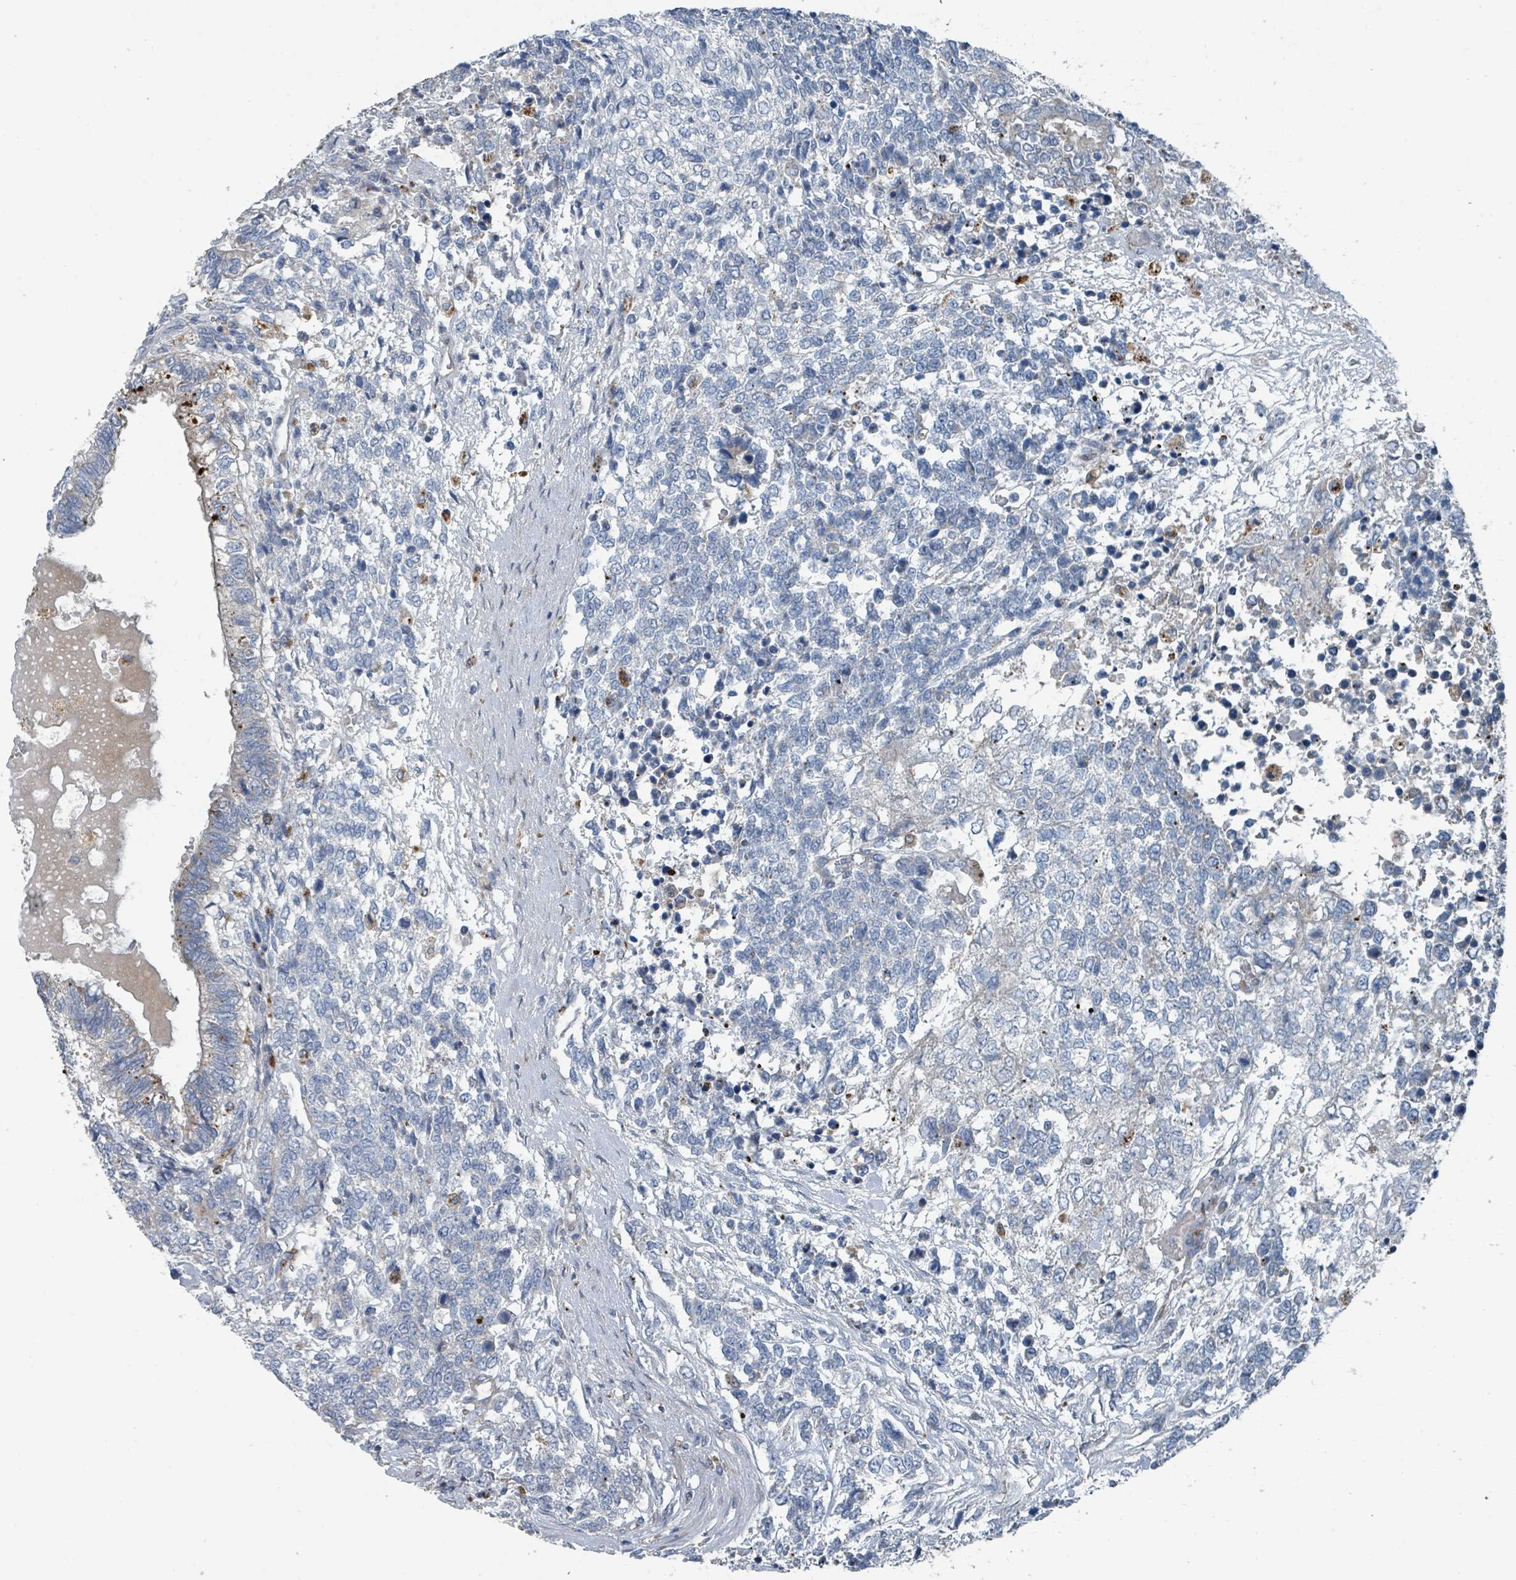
{"staining": {"intensity": "negative", "quantity": "none", "location": "none"}, "tissue": "testis cancer", "cell_type": "Tumor cells", "image_type": "cancer", "snomed": [{"axis": "morphology", "description": "Carcinoma, Embryonal, NOS"}, {"axis": "topography", "description": "Testis"}], "caption": "There is no significant staining in tumor cells of embryonal carcinoma (testis). (DAB immunohistochemistry, high magnification).", "gene": "DIPK2A", "patient": {"sex": "male", "age": 23}}